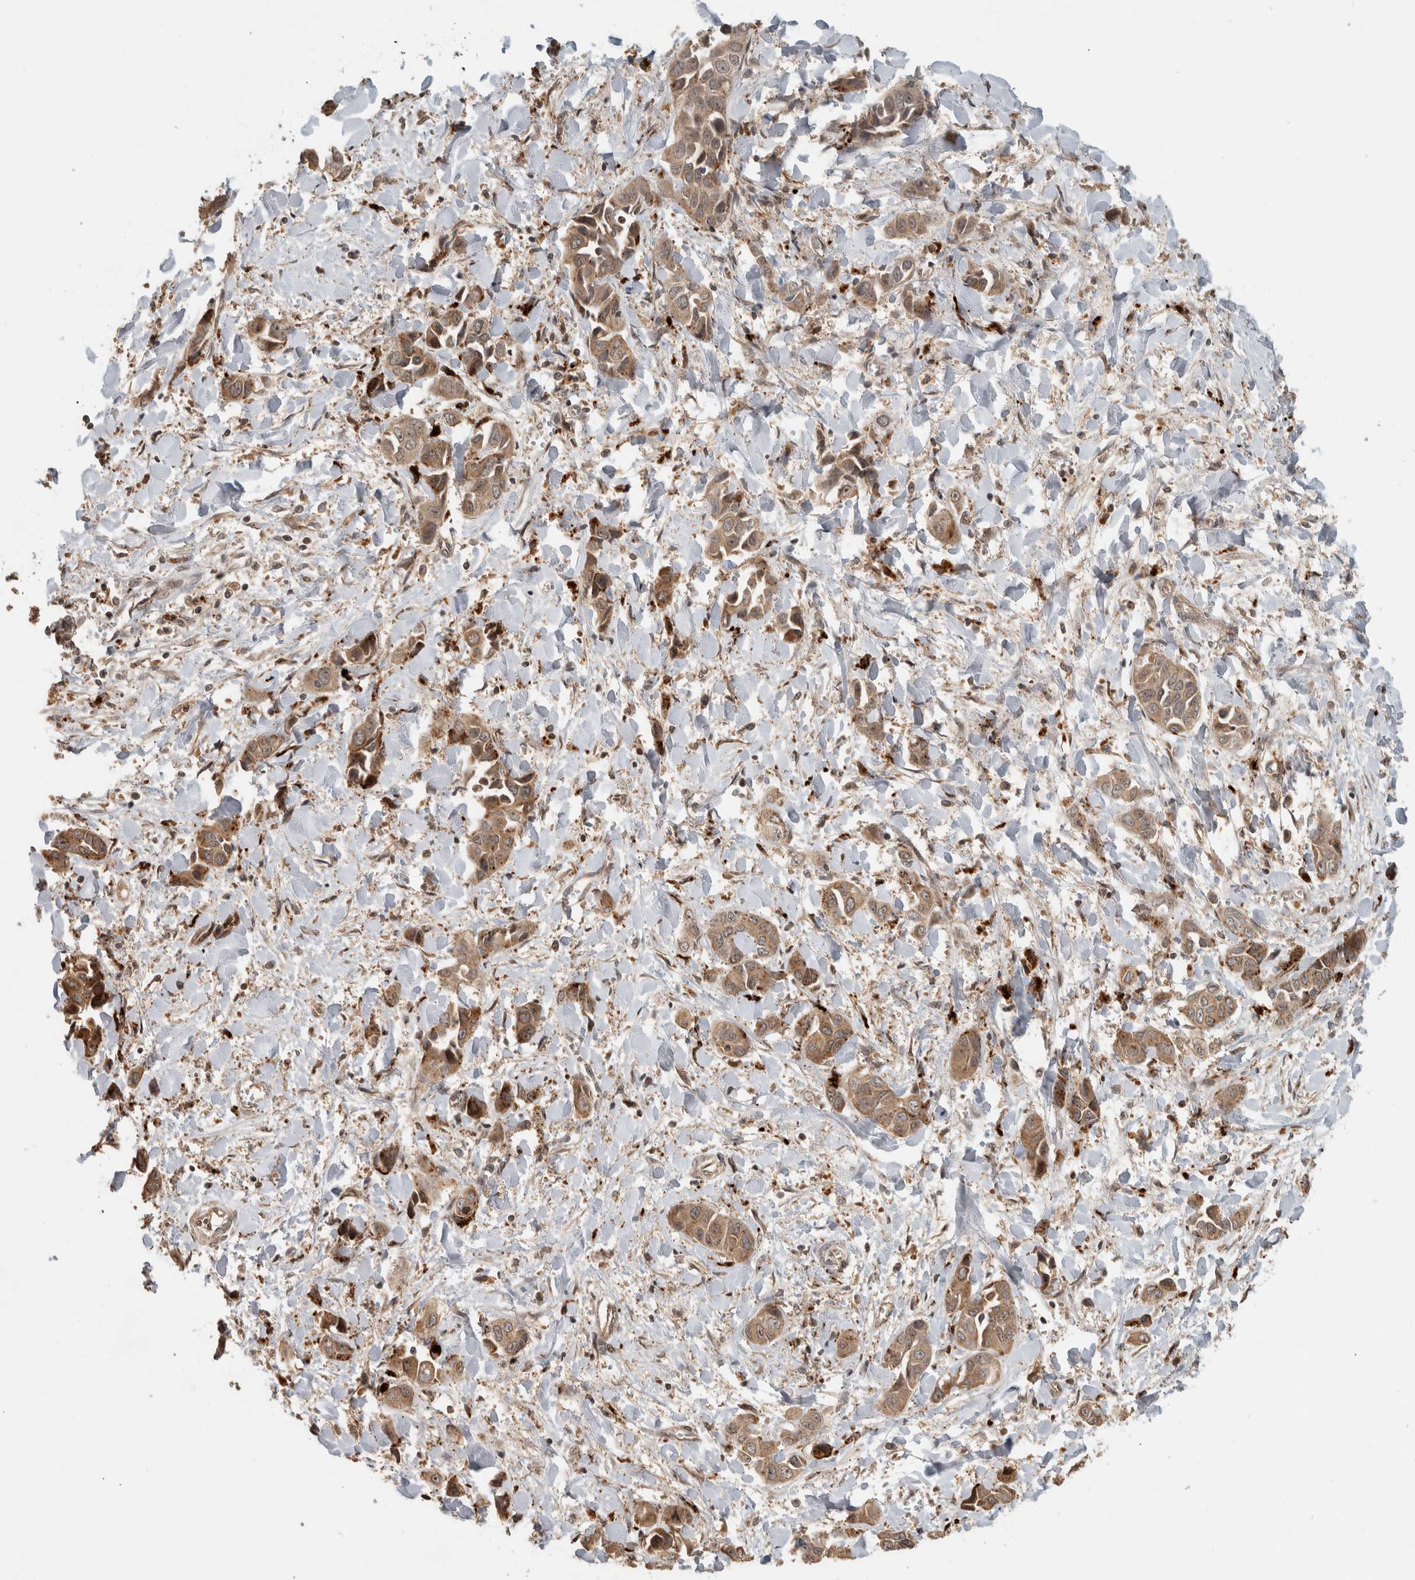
{"staining": {"intensity": "moderate", "quantity": ">75%", "location": "cytoplasmic/membranous"}, "tissue": "liver cancer", "cell_type": "Tumor cells", "image_type": "cancer", "snomed": [{"axis": "morphology", "description": "Cholangiocarcinoma"}, {"axis": "topography", "description": "Liver"}], "caption": "Brown immunohistochemical staining in human liver cancer (cholangiocarcinoma) shows moderate cytoplasmic/membranous expression in approximately >75% of tumor cells.", "gene": "PITPNC1", "patient": {"sex": "female", "age": 52}}